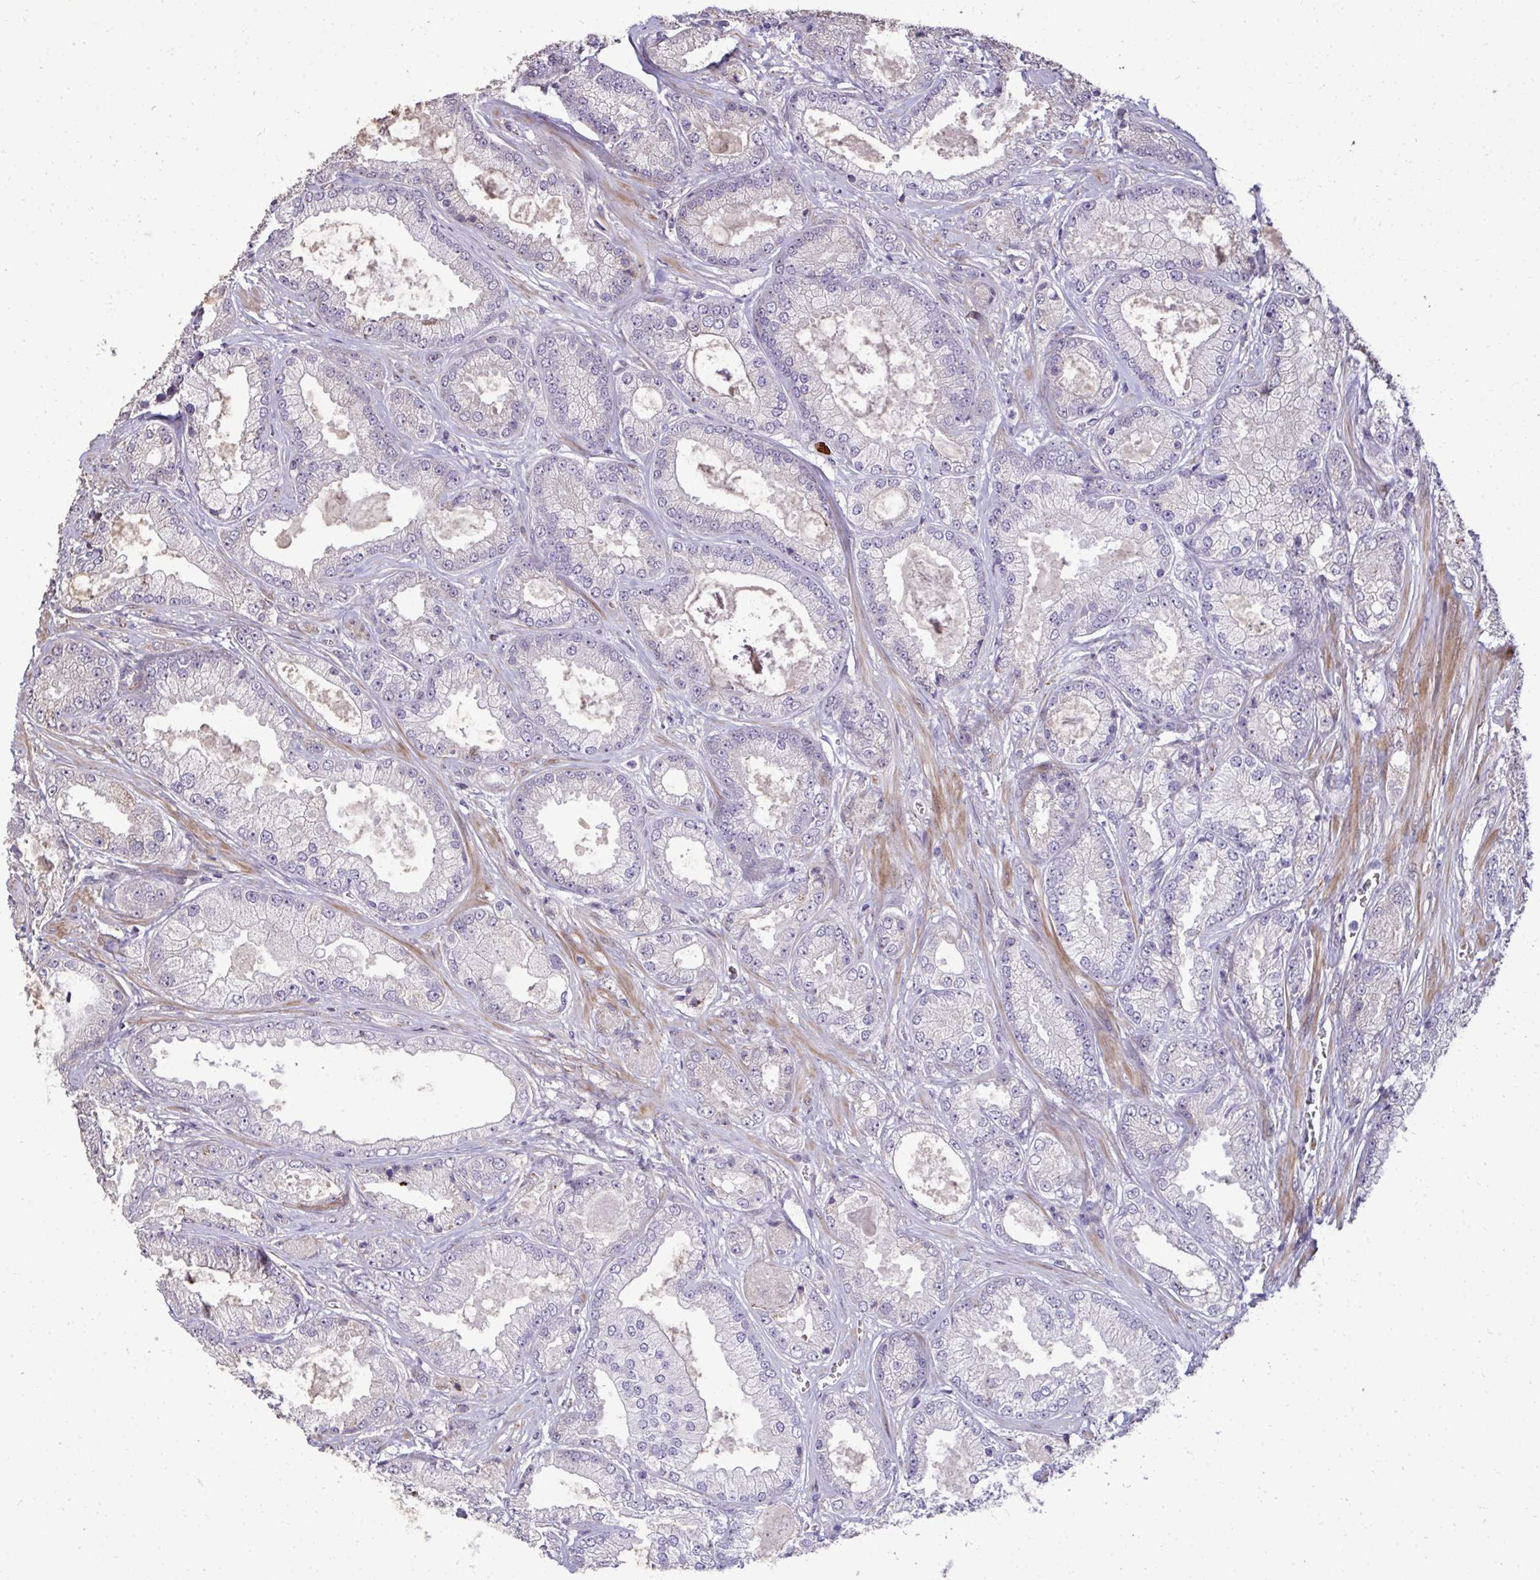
{"staining": {"intensity": "negative", "quantity": "none", "location": "none"}, "tissue": "prostate cancer", "cell_type": "Tumor cells", "image_type": "cancer", "snomed": [{"axis": "morphology", "description": "Adenocarcinoma, High grade"}, {"axis": "topography", "description": "Prostate"}], "caption": "An image of prostate cancer (adenocarcinoma (high-grade)) stained for a protein demonstrates no brown staining in tumor cells.", "gene": "FIBCD1", "patient": {"sex": "male", "age": 67}}